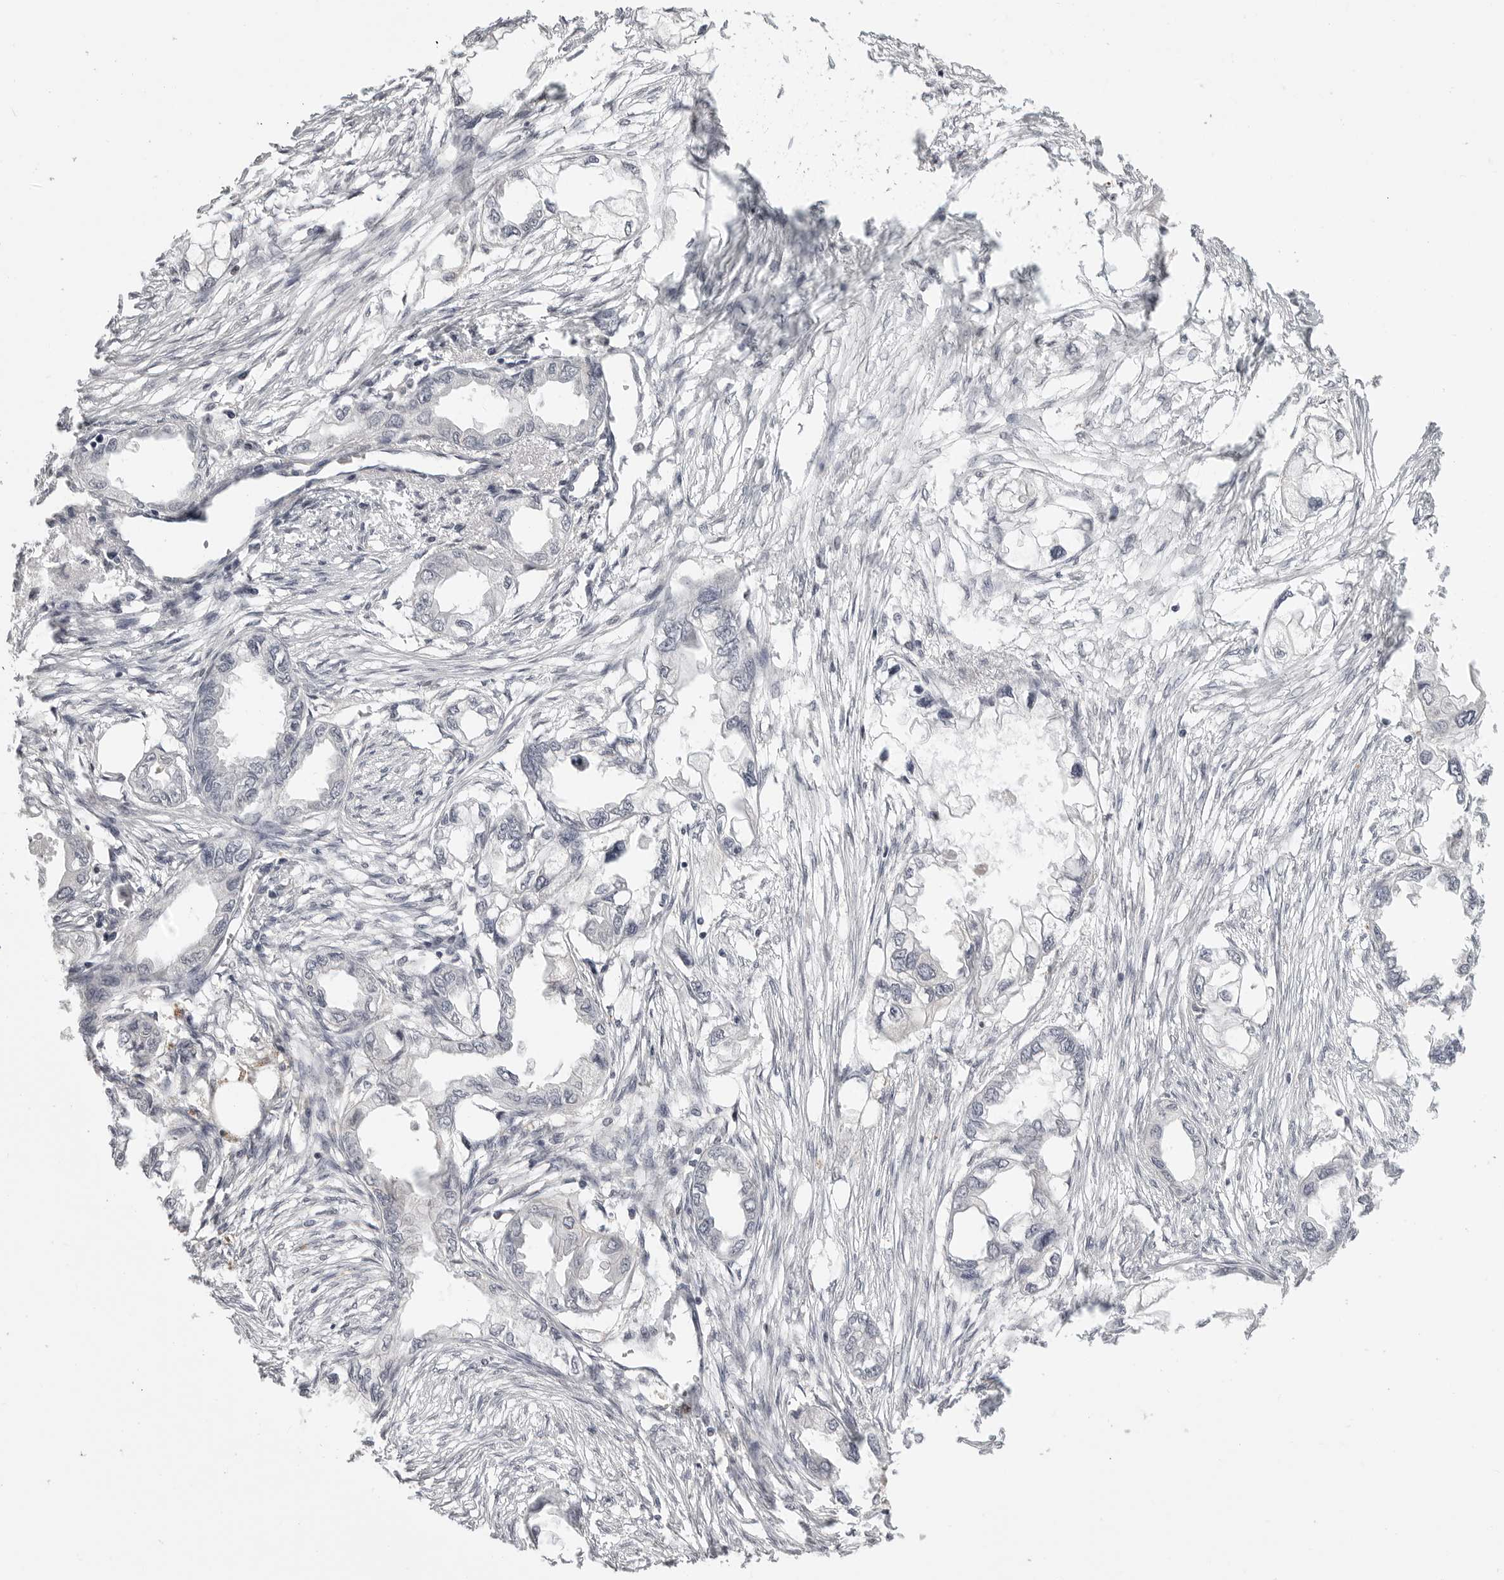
{"staining": {"intensity": "negative", "quantity": "none", "location": "none"}, "tissue": "endometrial cancer", "cell_type": "Tumor cells", "image_type": "cancer", "snomed": [{"axis": "morphology", "description": "Adenocarcinoma, NOS"}, {"axis": "morphology", "description": "Adenocarcinoma, metastatic, NOS"}, {"axis": "topography", "description": "Adipose tissue"}, {"axis": "topography", "description": "Endometrium"}], "caption": "Immunohistochemistry (IHC) histopathology image of neoplastic tissue: metastatic adenocarcinoma (endometrial) stained with DAB displays no significant protein positivity in tumor cells.", "gene": "IFNGR1", "patient": {"sex": "female", "age": 67}}